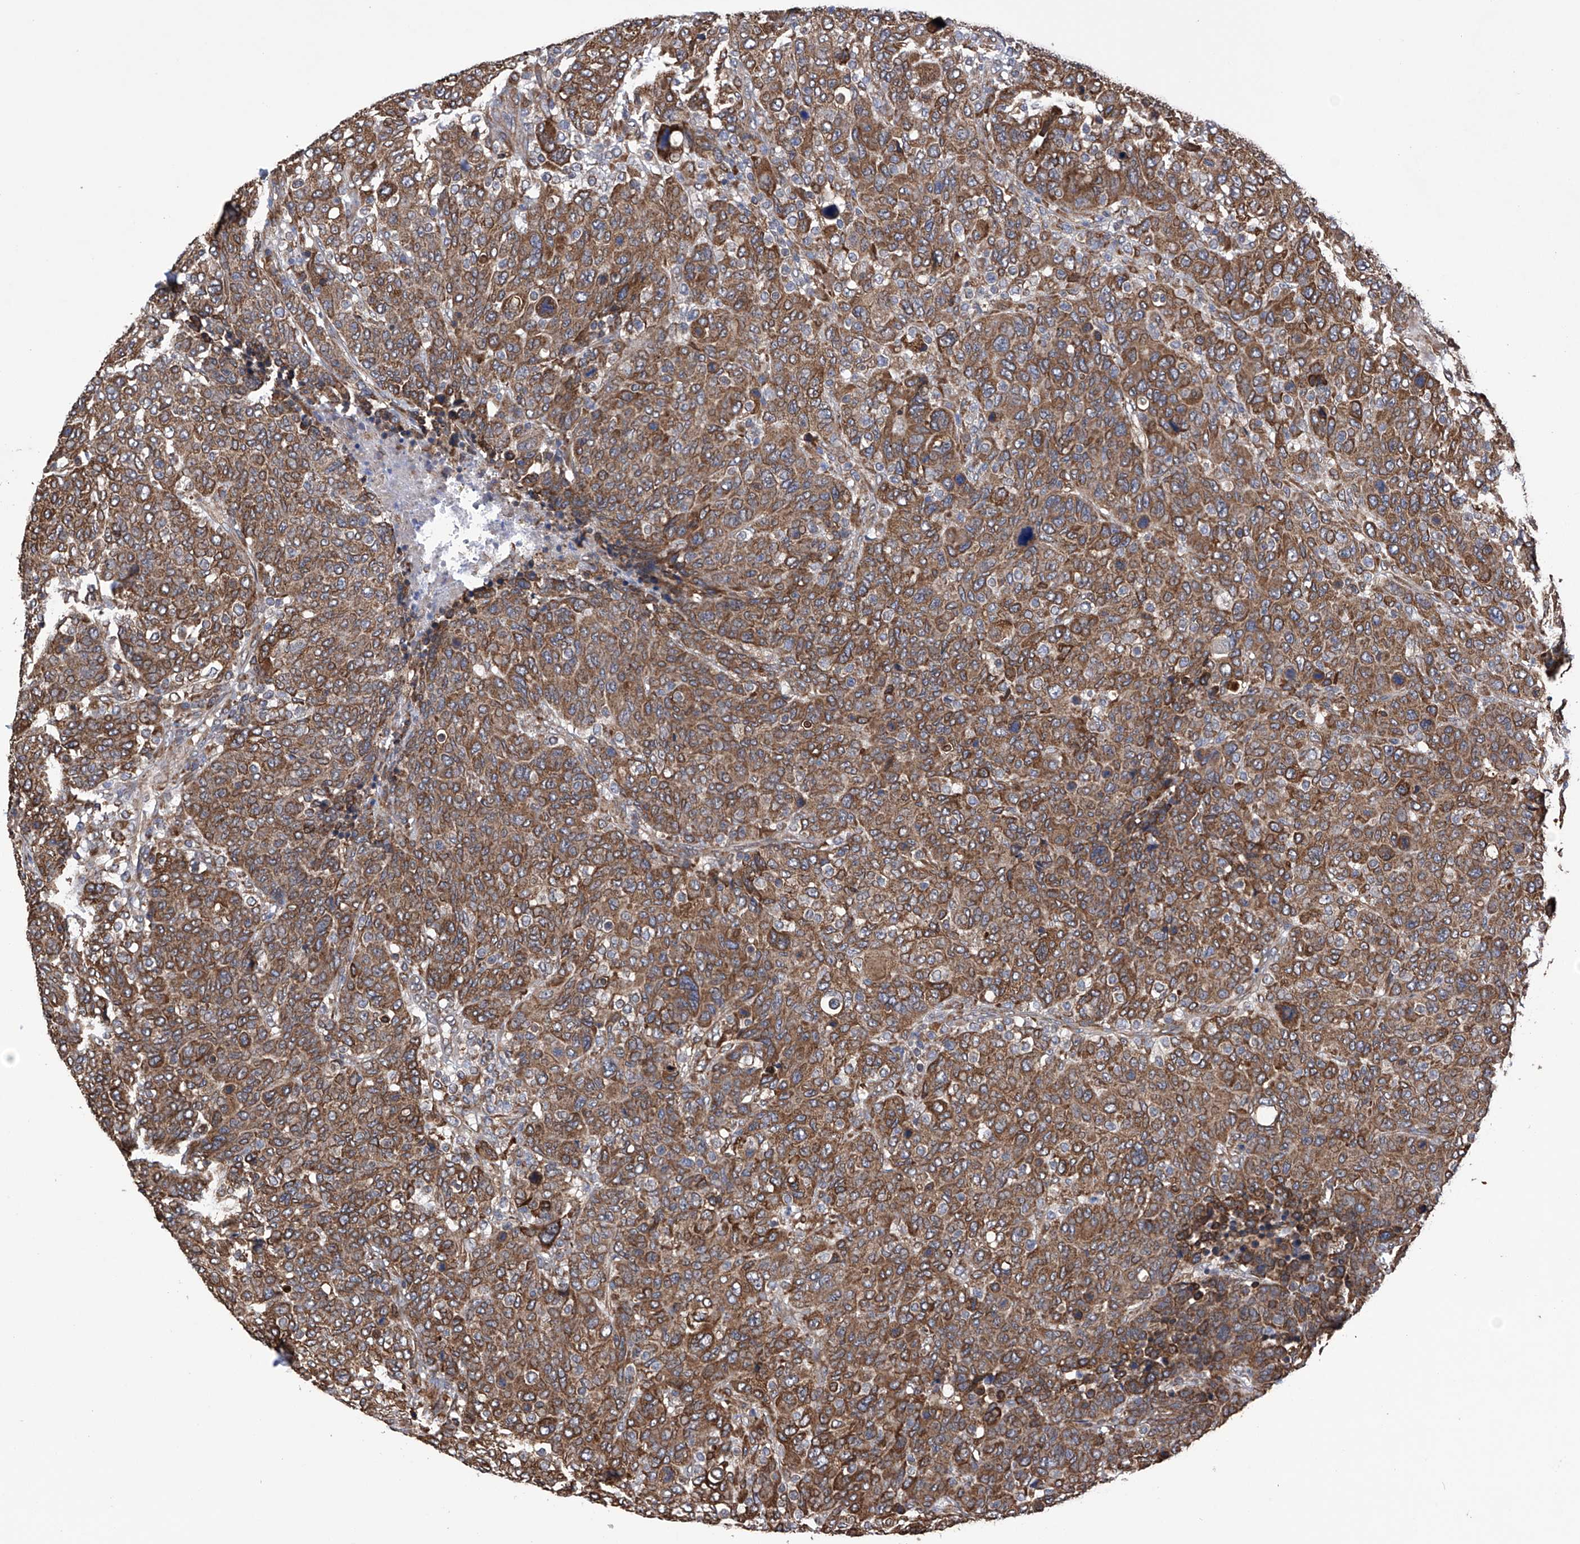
{"staining": {"intensity": "moderate", "quantity": ">75%", "location": "cytoplasmic/membranous"}, "tissue": "breast cancer", "cell_type": "Tumor cells", "image_type": "cancer", "snomed": [{"axis": "morphology", "description": "Duct carcinoma"}, {"axis": "topography", "description": "Breast"}], "caption": "DAB immunohistochemical staining of intraductal carcinoma (breast) exhibits moderate cytoplasmic/membranous protein expression in about >75% of tumor cells.", "gene": "DNAH8", "patient": {"sex": "female", "age": 37}}